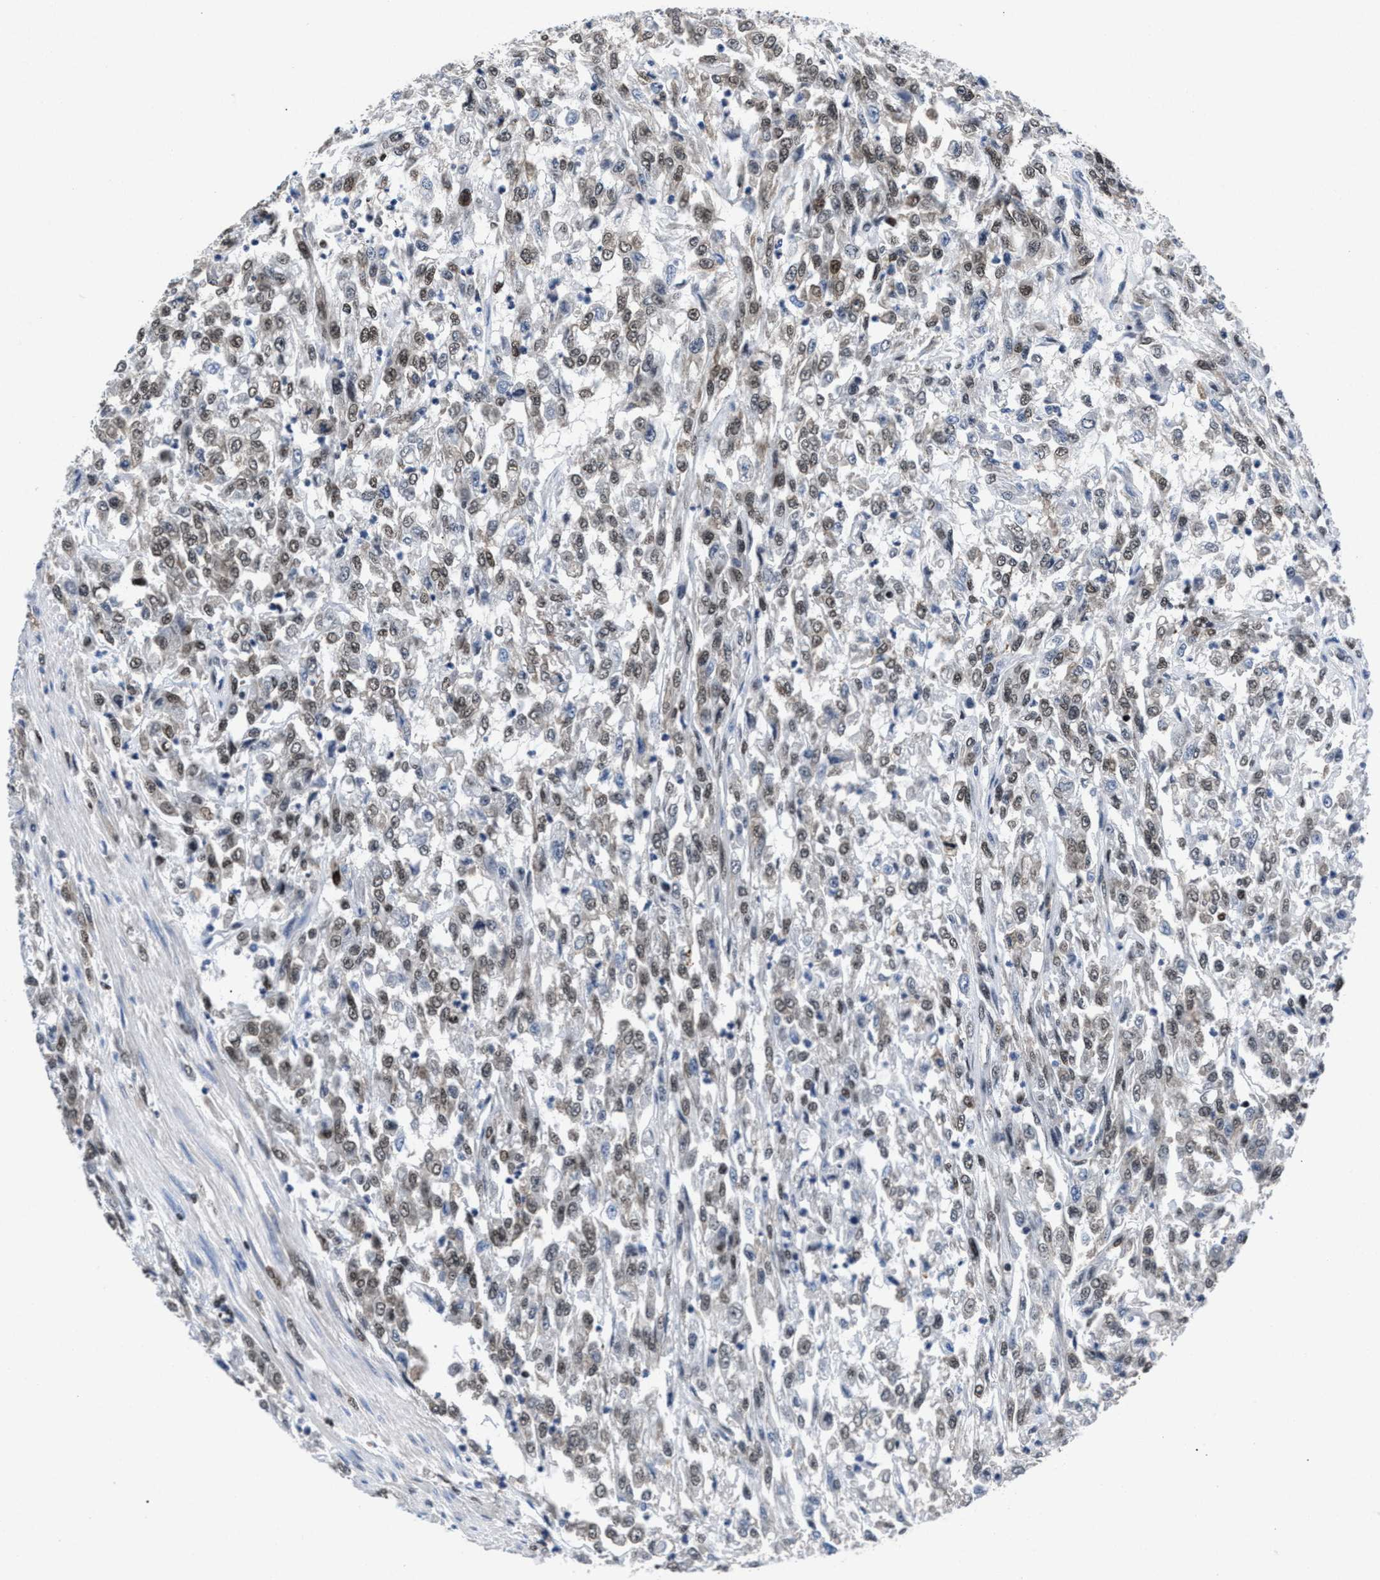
{"staining": {"intensity": "weak", "quantity": ">75%", "location": "nuclear"}, "tissue": "urothelial cancer", "cell_type": "Tumor cells", "image_type": "cancer", "snomed": [{"axis": "morphology", "description": "Urothelial carcinoma, High grade"}, {"axis": "topography", "description": "Urinary bladder"}], "caption": "Protein expression analysis of human high-grade urothelial carcinoma reveals weak nuclear expression in about >75% of tumor cells.", "gene": "WDR81", "patient": {"sex": "male", "age": 46}}